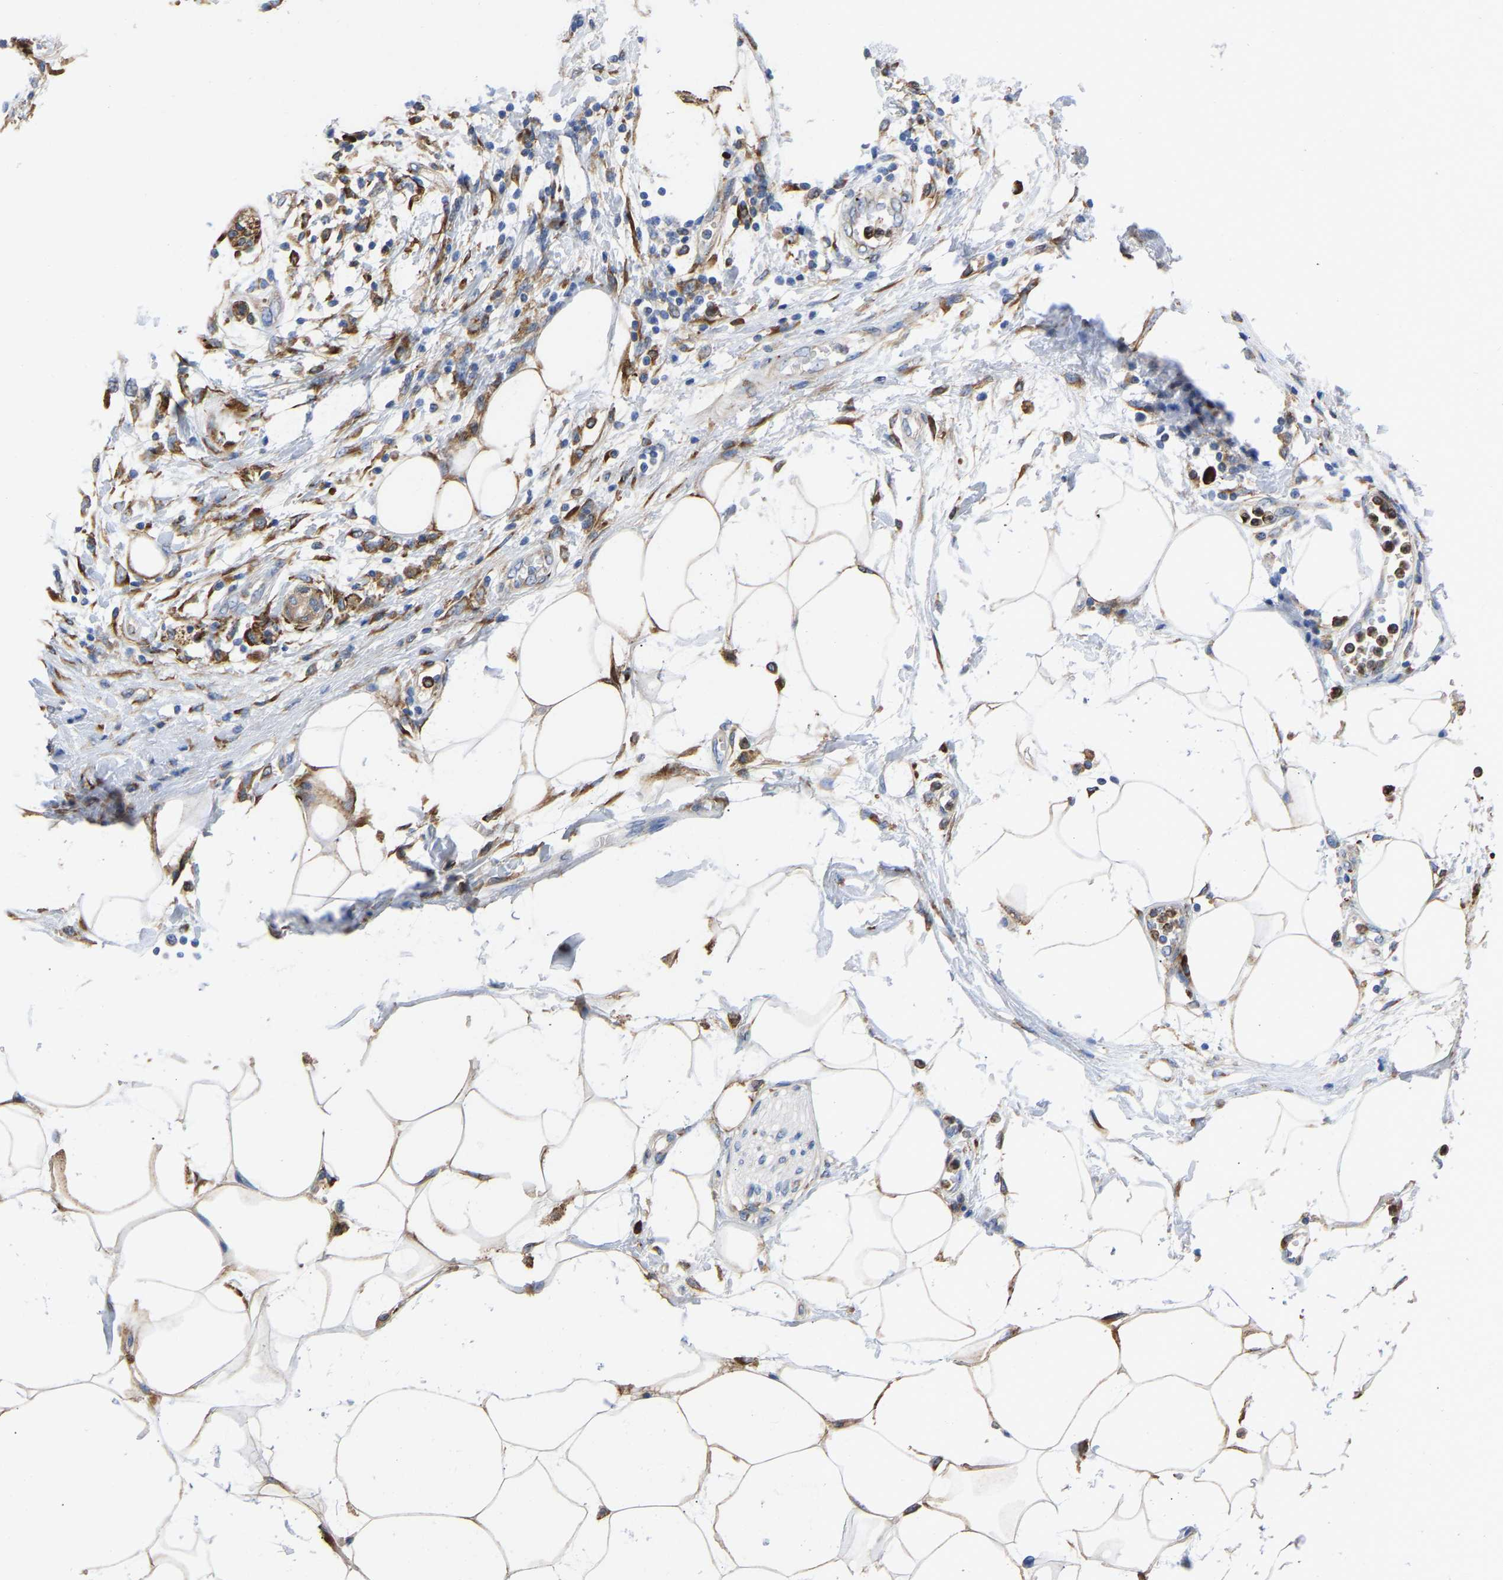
{"staining": {"intensity": "moderate", "quantity": "25%-75%", "location": "cytoplasmic/membranous"}, "tissue": "adipose tissue", "cell_type": "Adipocytes", "image_type": "normal", "snomed": [{"axis": "morphology", "description": "Normal tissue, NOS"}, {"axis": "morphology", "description": "Adenocarcinoma, NOS"}, {"axis": "topography", "description": "Duodenum"}, {"axis": "topography", "description": "Peripheral nerve tissue"}], "caption": "A medium amount of moderate cytoplasmic/membranous positivity is seen in about 25%-75% of adipocytes in unremarkable adipose tissue. The staining is performed using DAB brown chromogen to label protein expression. The nuclei are counter-stained blue using hematoxylin.", "gene": "P4HB", "patient": {"sex": "female", "age": 60}}